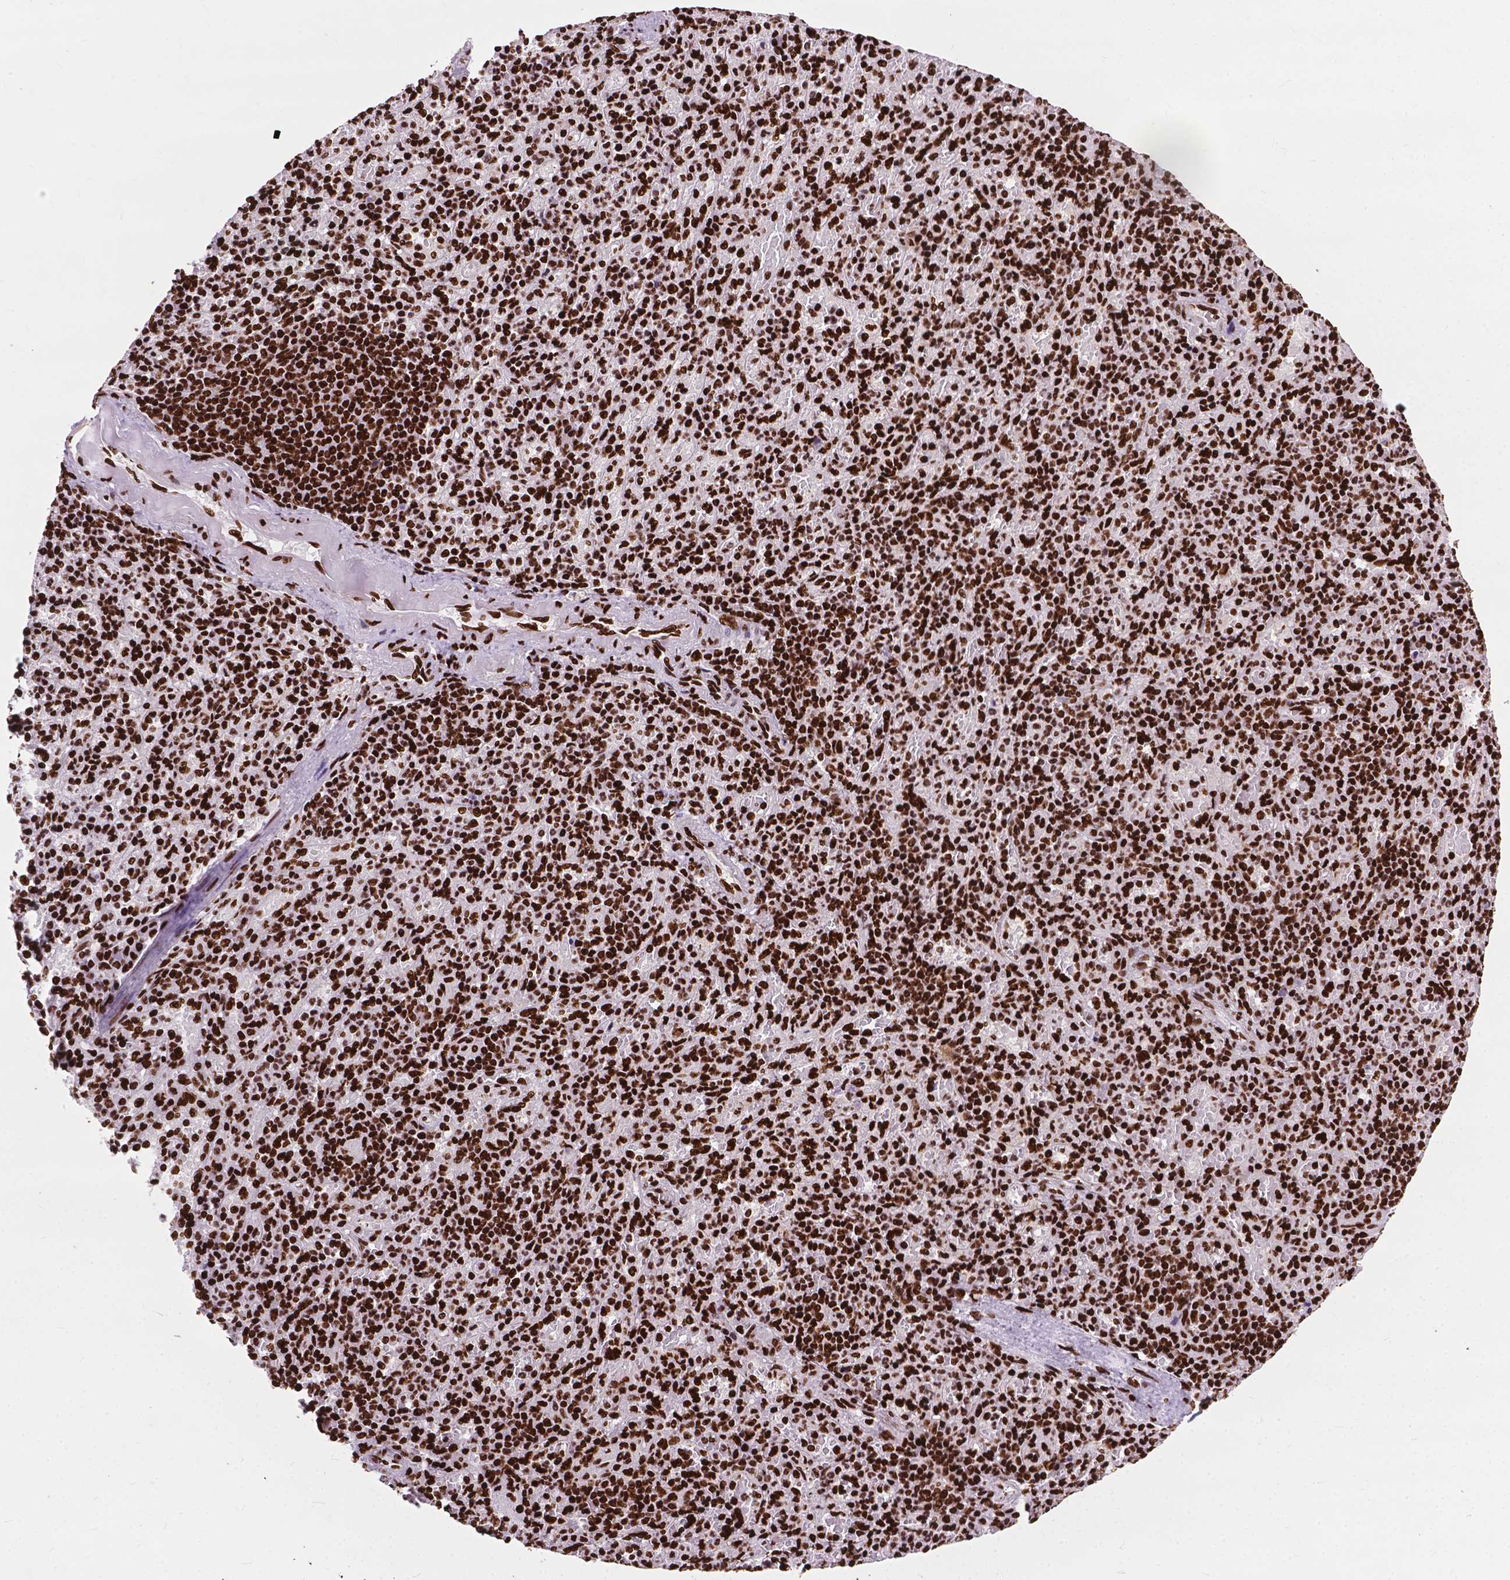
{"staining": {"intensity": "strong", "quantity": ">75%", "location": "nuclear"}, "tissue": "spleen", "cell_type": "Cells in red pulp", "image_type": "normal", "snomed": [{"axis": "morphology", "description": "Normal tissue, NOS"}, {"axis": "topography", "description": "Spleen"}], "caption": "Strong nuclear positivity is present in approximately >75% of cells in red pulp in normal spleen. (DAB (3,3'-diaminobenzidine) IHC with brightfield microscopy, high magnification).", "gene": "SMIM5", "patient": {"sex": "female", "age": 74}}